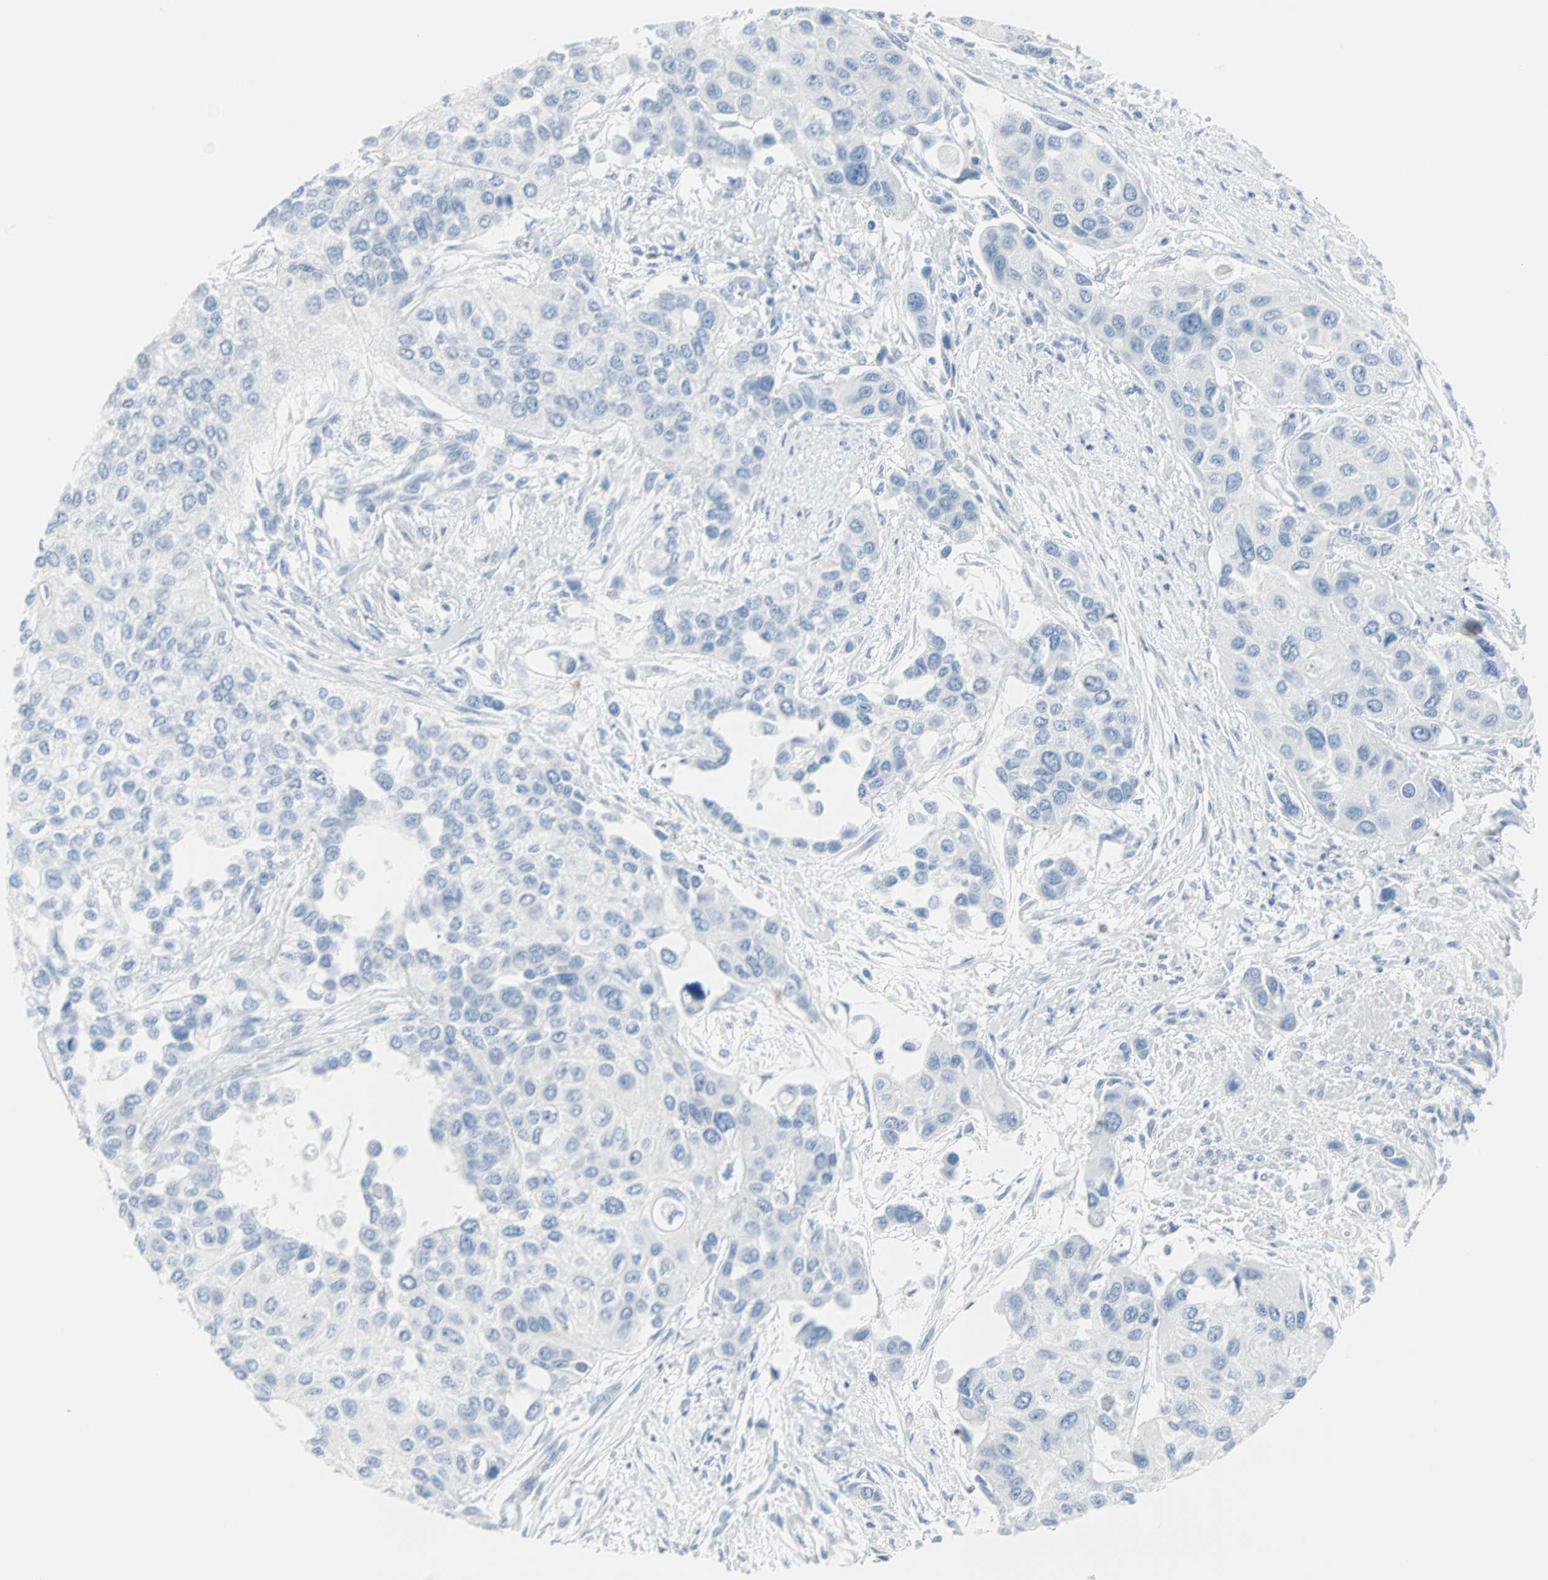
{"staining": {"intensity": "negative", "quantity": "none", "location": "none"}, "tissue": "urothelial cancer", "cell_type": "Tumor cells", "image_type": "cancer", "snomed": [{"axis": "morphology", "description": "Urothelial carcinoma, High grade"}, {"axis": "topography", "description": "Urinary bladder"}], "caption": "This is an IHC micrograph of human urothelial cancer. There is no positivity in tumor cells.", "gene": "STX1A", "patient": {"sex": "female", "age": 56}}